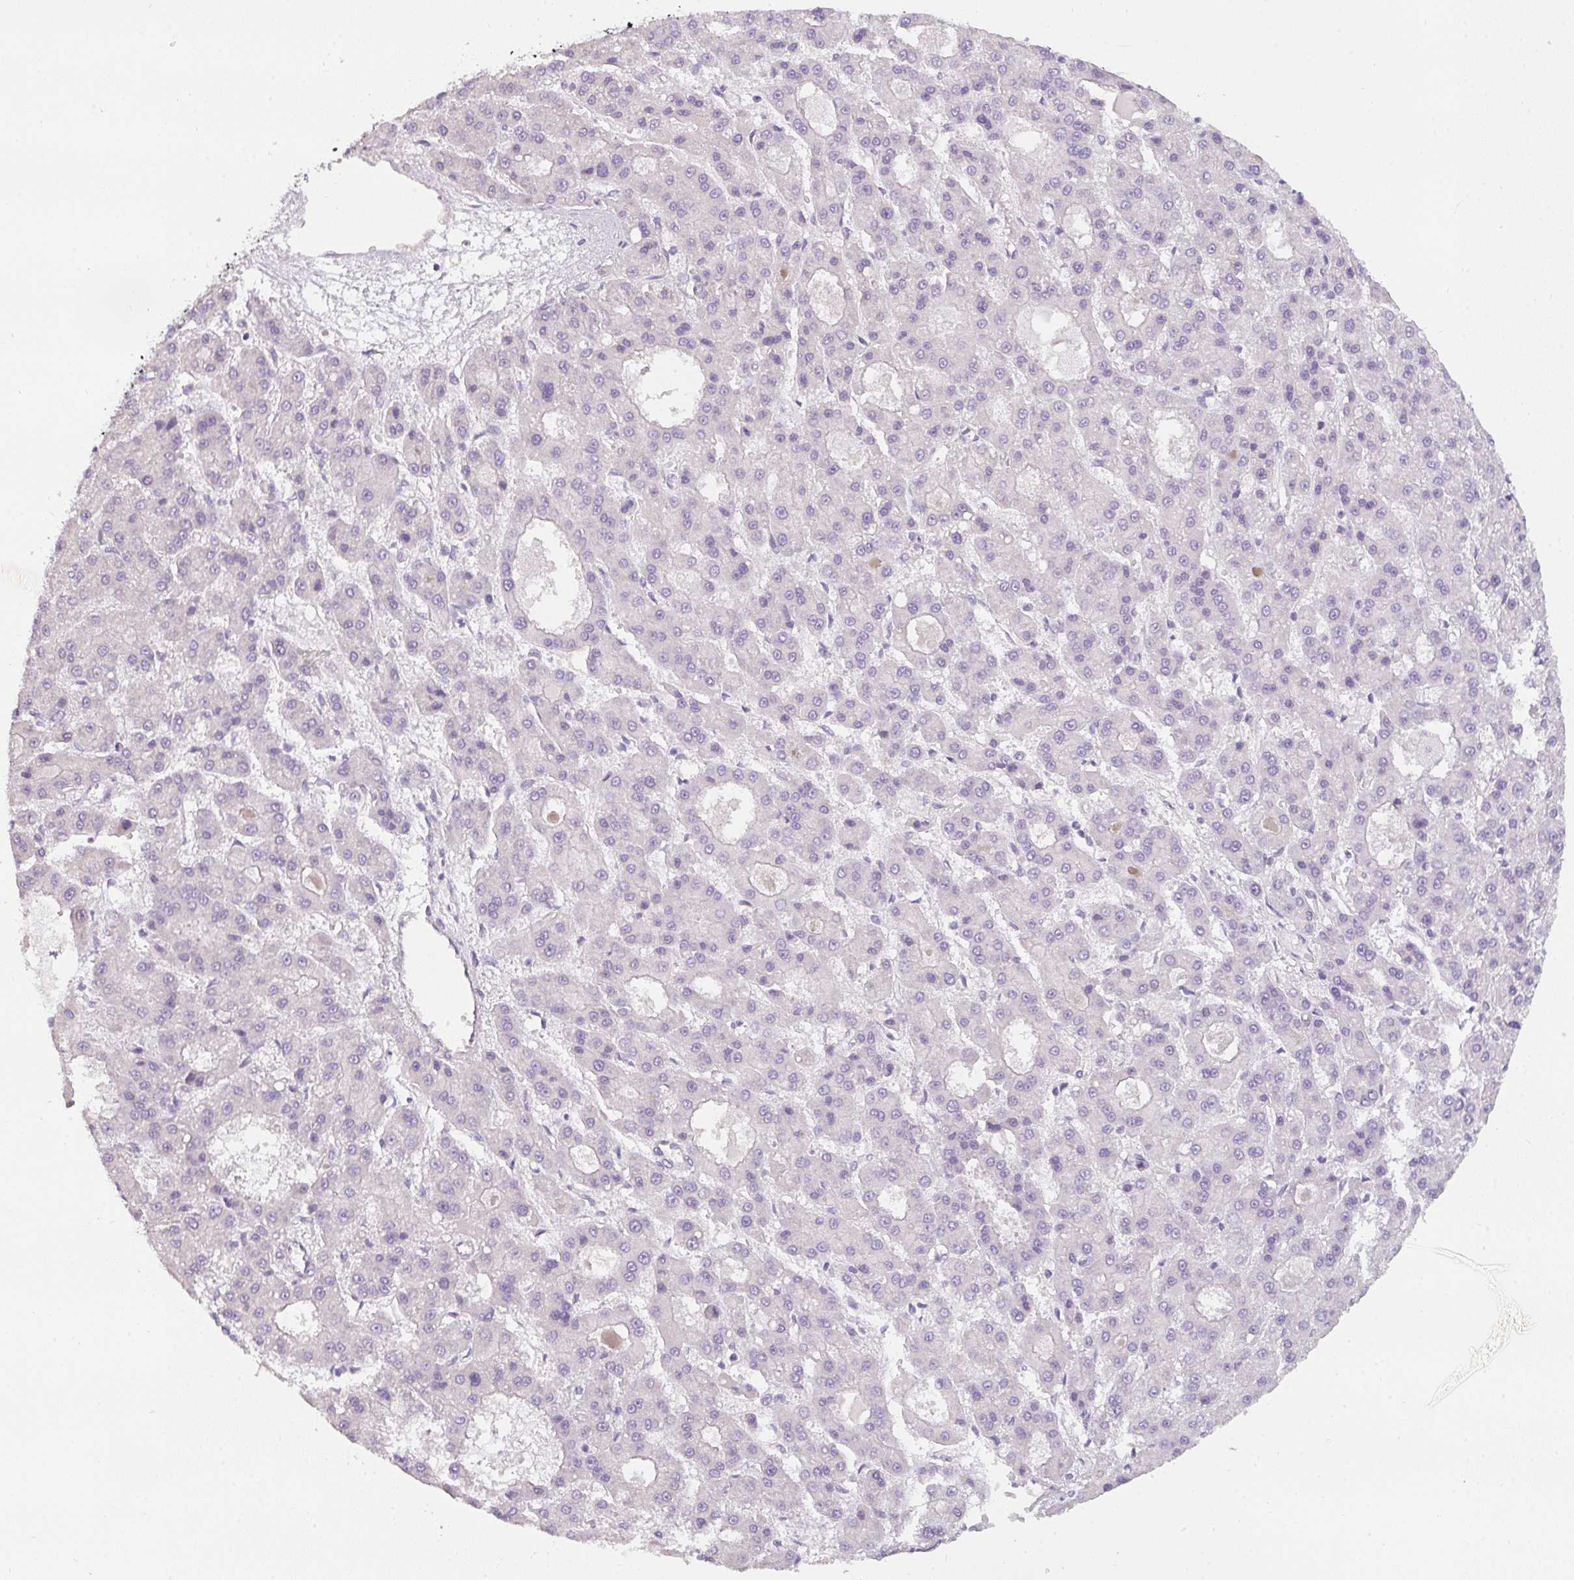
{"staining": {"intensity": "negative", "quantity": "none", "location": "none"}, "tissue": "liver cancer", "cell_type": "Tumor cells", "image_type": "cancer", "snomed": [{"axis": "morphology", "description": "Carcinoma, Hepatocellular, NOS"}, {"axis": "topography", "description": "Liver"}], "caption": "Tumor cells show no significant protein staining in liver cancer.", "gene": "FILIP1", "patient": {"sex": "male", "age": 70}}